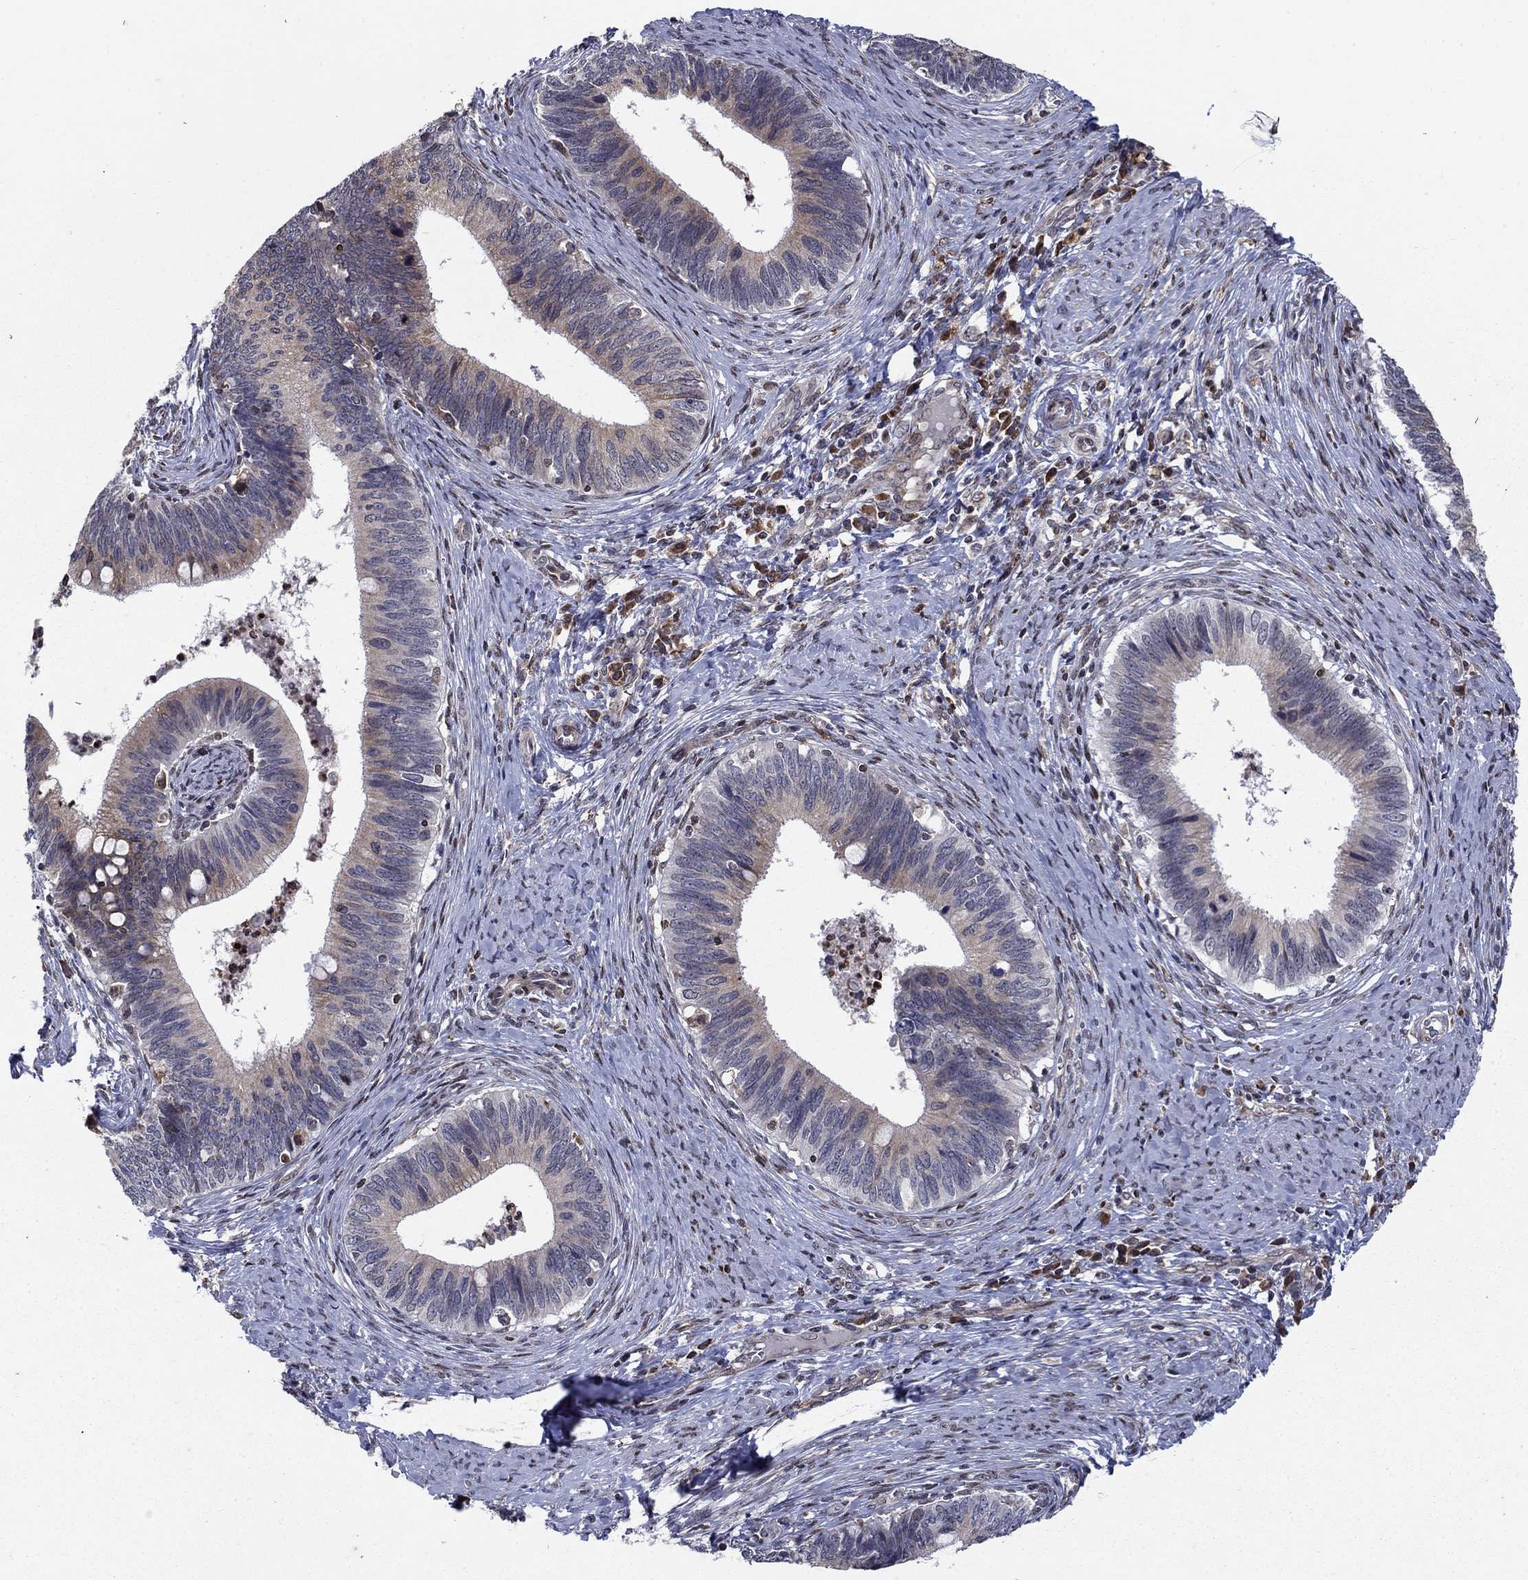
{"staining": {"intensity": "moderate", "quantity": "<25%", "location": "cytoplasmic/membranous"}, "tissue": "cervical cancer", "cell_type": "Tumor cells", "image_type": "cancer", "snomed": [{"axis": "morphology", "description": "Adenocarcinoma, NOS"}, {"axis": "topography", "description": "Cervix"}], "caption": "About <25% of tumor cells in human adenocarcinoma (cervical) show moderate cytoplasmic/membranous protein staining as visualized by brown immunohistochemical staining.", "gene": "DHRS7", "patient": {"sex": "female", "age": 42}}